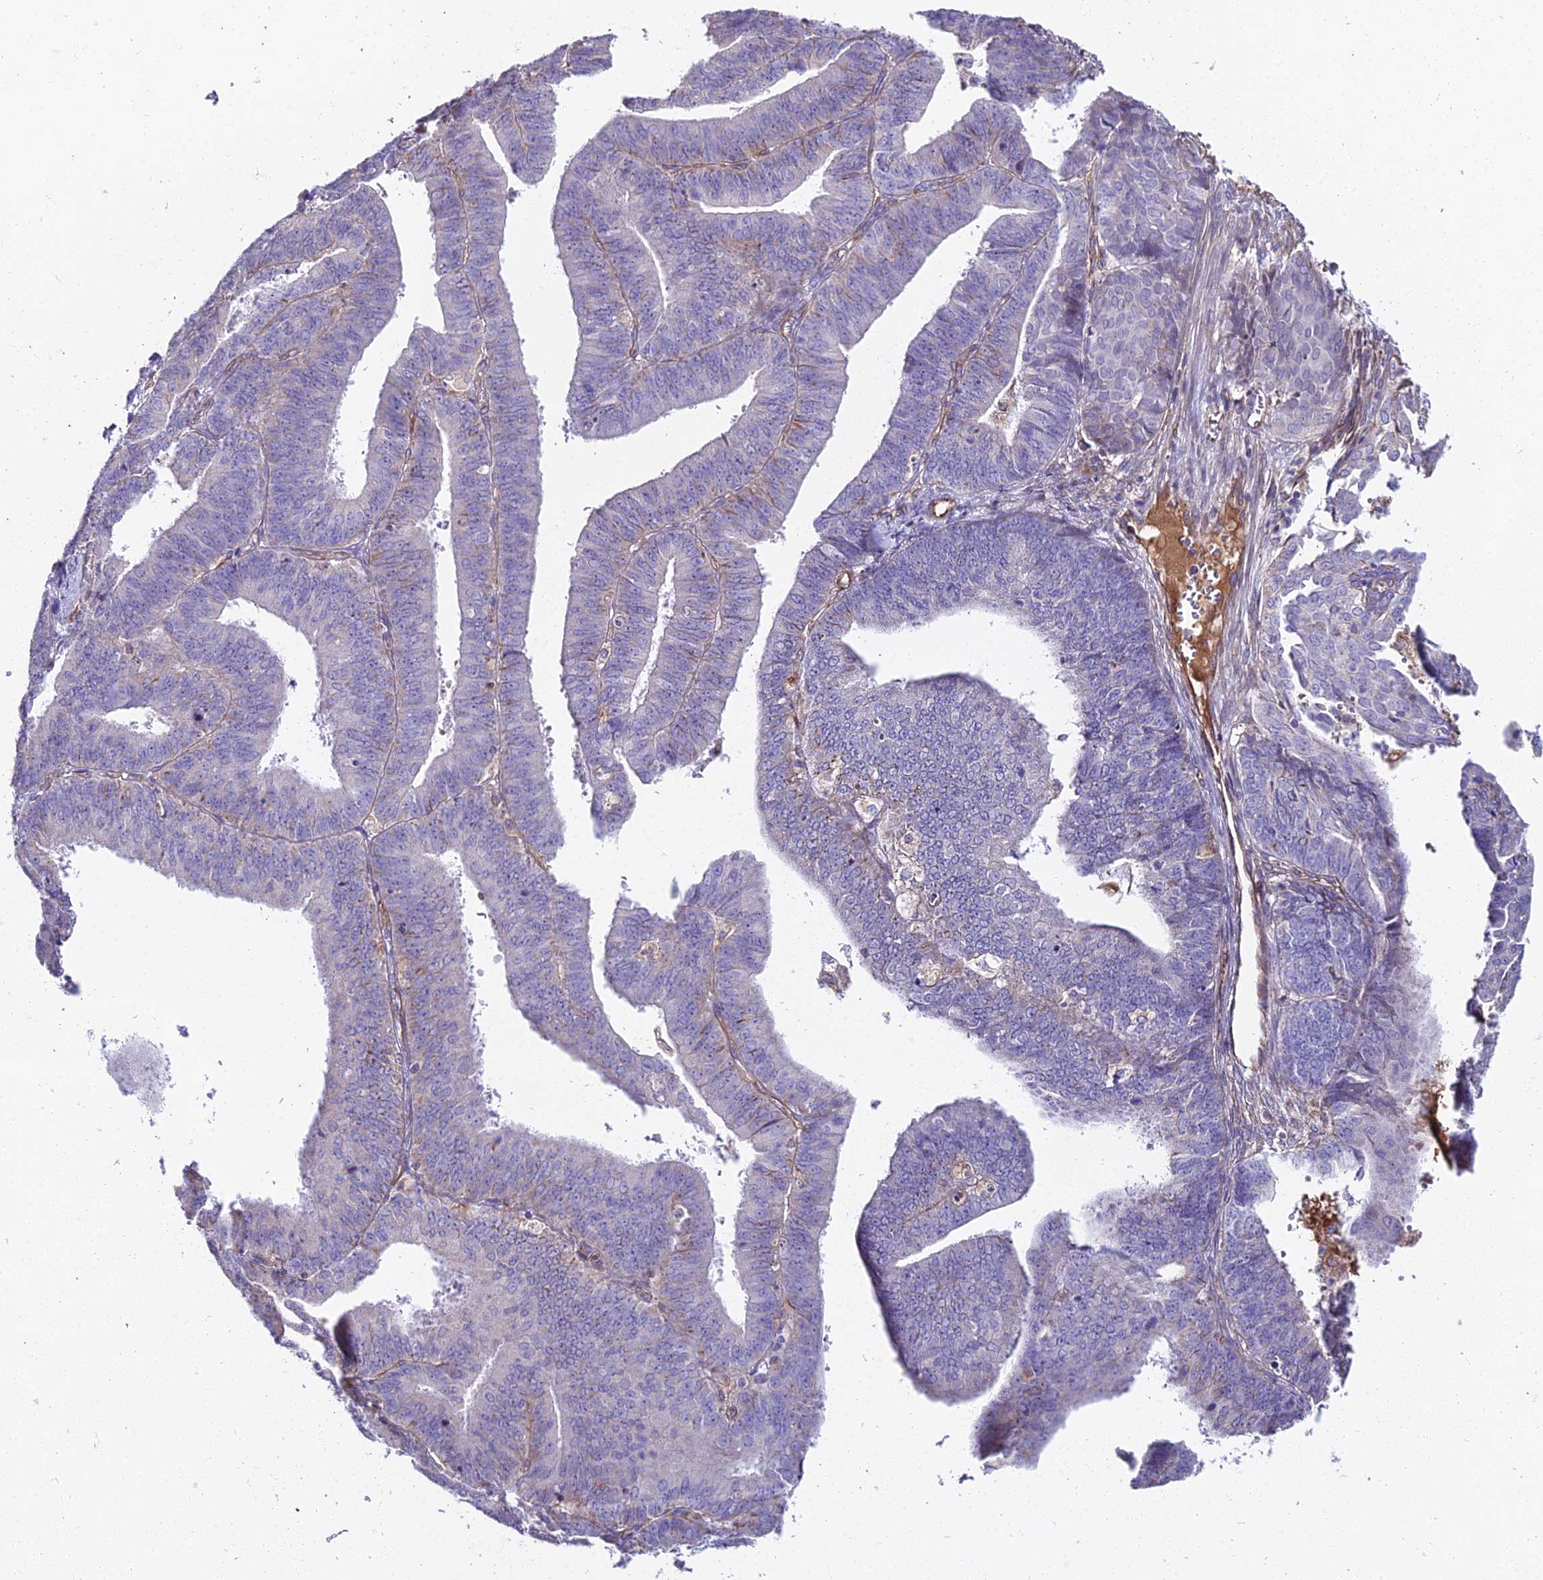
{"staining": {"intensity": "negative", "quantity": "none", "location": "none"}, "tissue": "endometrial cancer", "cell_type": "Tumor cells", "image_type": "cancer", "snomed": [{"axis": "morphology", "description": "Adenocarcinoma, NOS"}, {"axis": "topography", "description": "Endometrium"}], "caption": "Immunohistochemical staining of human endometrial cancer (adenocarcinoma) demonstrates no significant expression in tumor cells.", "gene": "BEX4", "patient": {"sex": "female", "age": 73}}